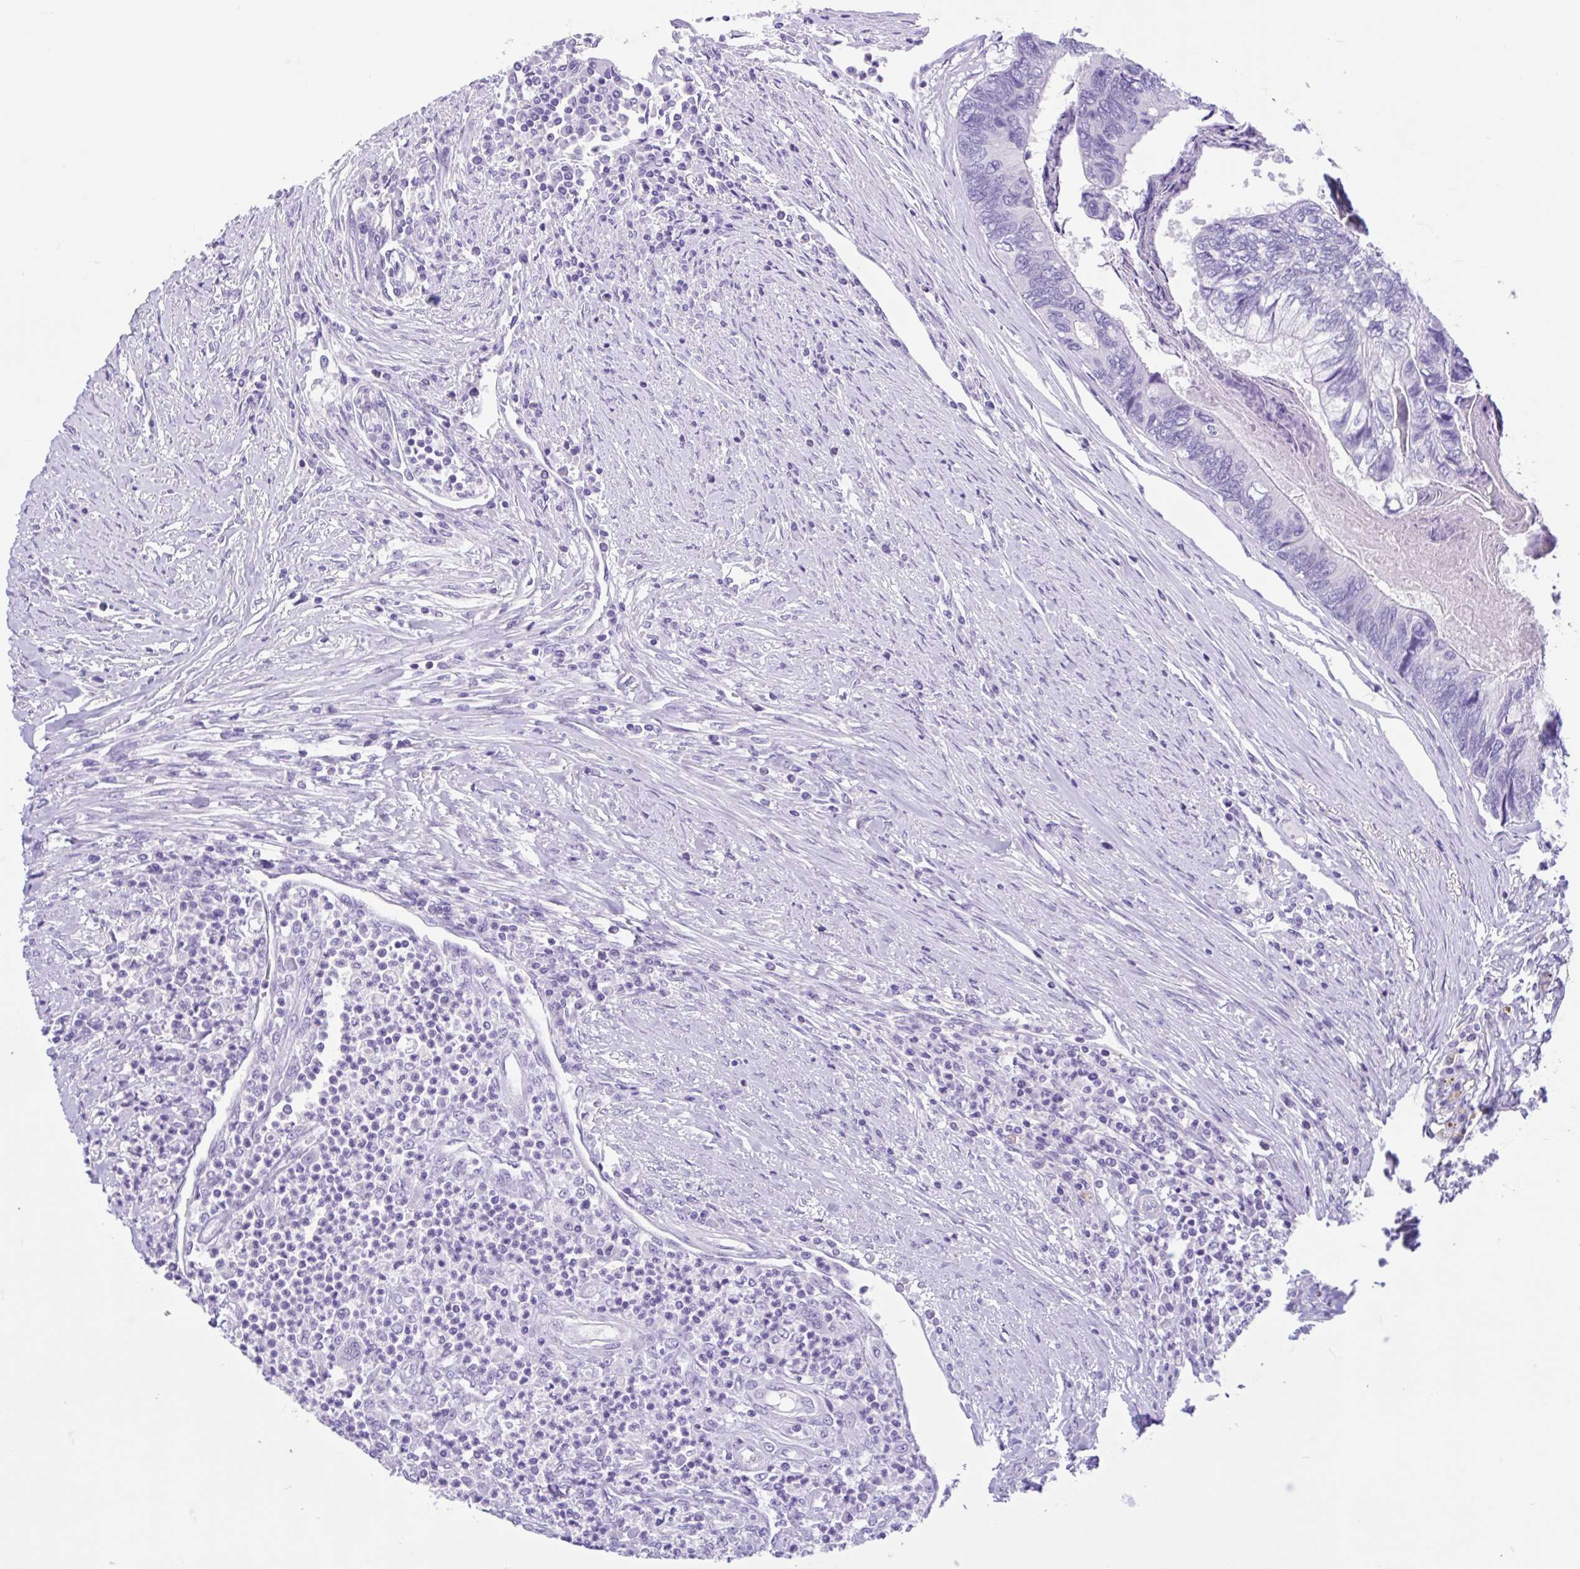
{"staining": {"intensity": "negative", "quantity": "none", "location": "none"}, "tissue": "colorectal cancer", "cell_type": "Tumor cells", "image_type": "cancer", "snomed": [{"axis": "morphology", "description": "Adenocarcinoma, NOS"}, {"axis": "topography", "description": "Colon"}], "caption": "A photomicrograph of colorectal adenocarcinoma stained for a protein reveals no brown staining in tumor cells. (DAB (3,3'-diaminobenzidine) immunohistochemistry, high magnification).", "gene": "OR4N4", "patient": {"sex": "female", "age": 67}}